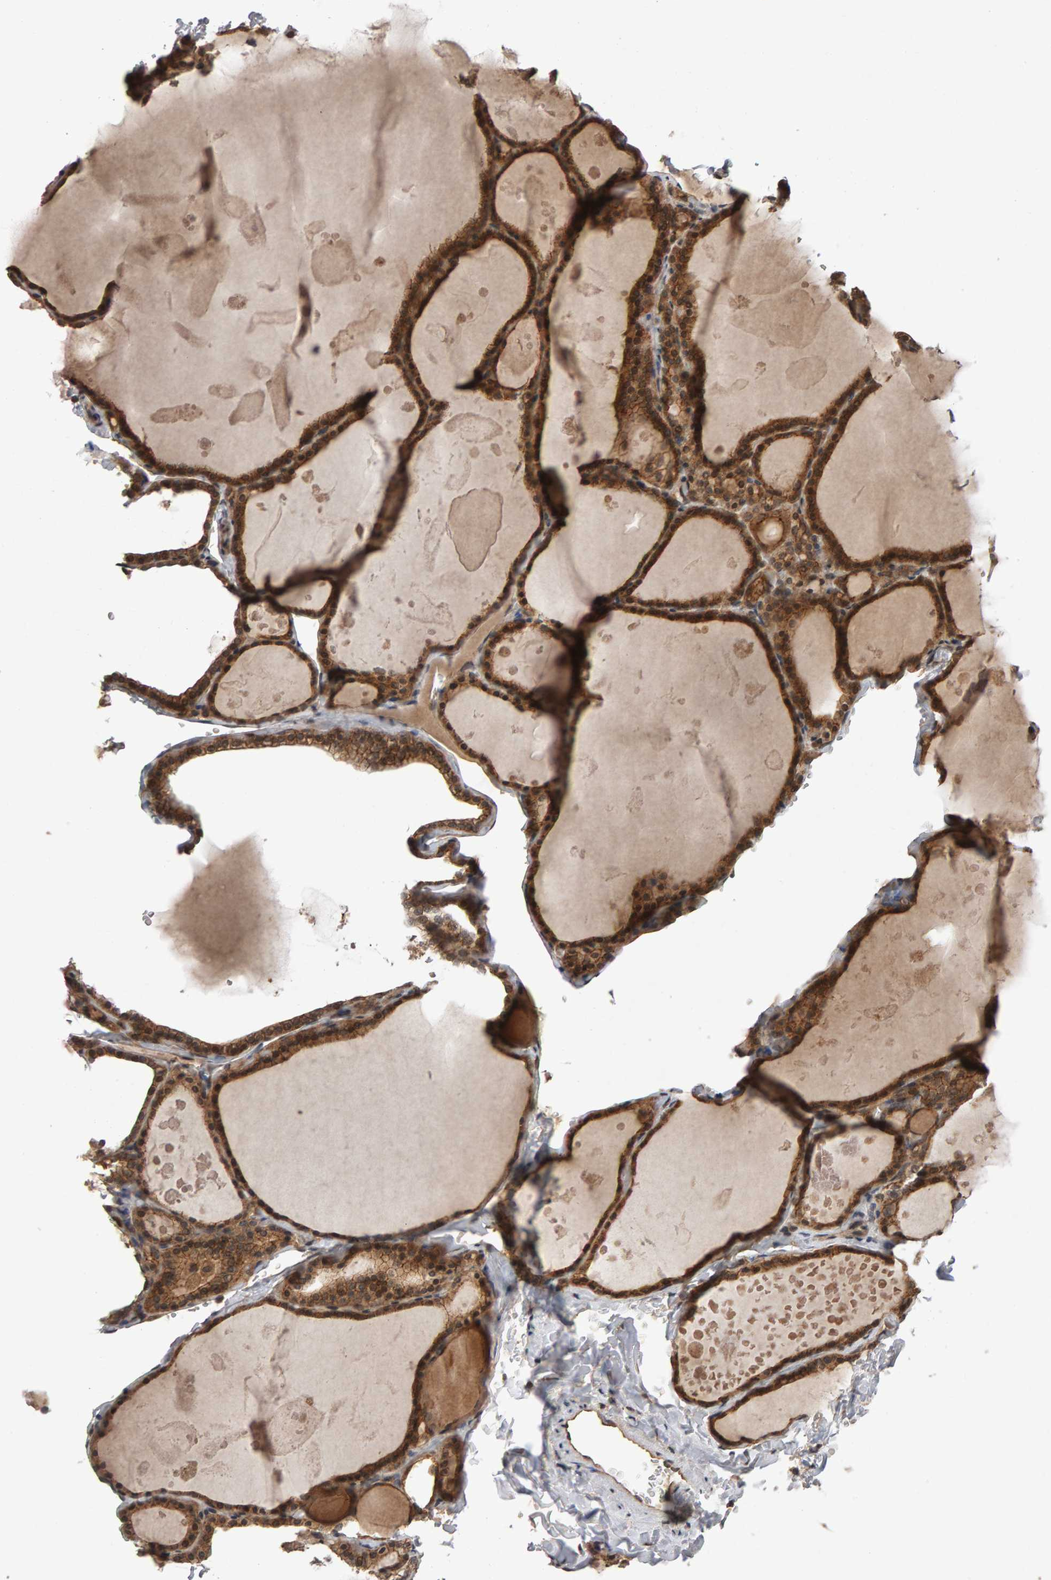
{"staining": {"intensity": "moderate", "quantity": ">75%", "location": "cytoplasmic/membranous"}, "tissue": "thyroid gland", "cell_type": "Glandular cells", "image_type": "normal", "snomed": [{"axis": "morphology", "description": "Normal tissue, NOS"}, {"axis": "topography", "description": "Thyroid gland"}], "caption": "A micrograph of human thyroid gland stained for a protein demonstrates moderate cytoplasmic/membranous brown staining in glandular cells. (DAB = brown stain, brightfield microscopy at high magnification).", "gene": "SCRIB", "patient": {"sex": "male", "age": 56}}